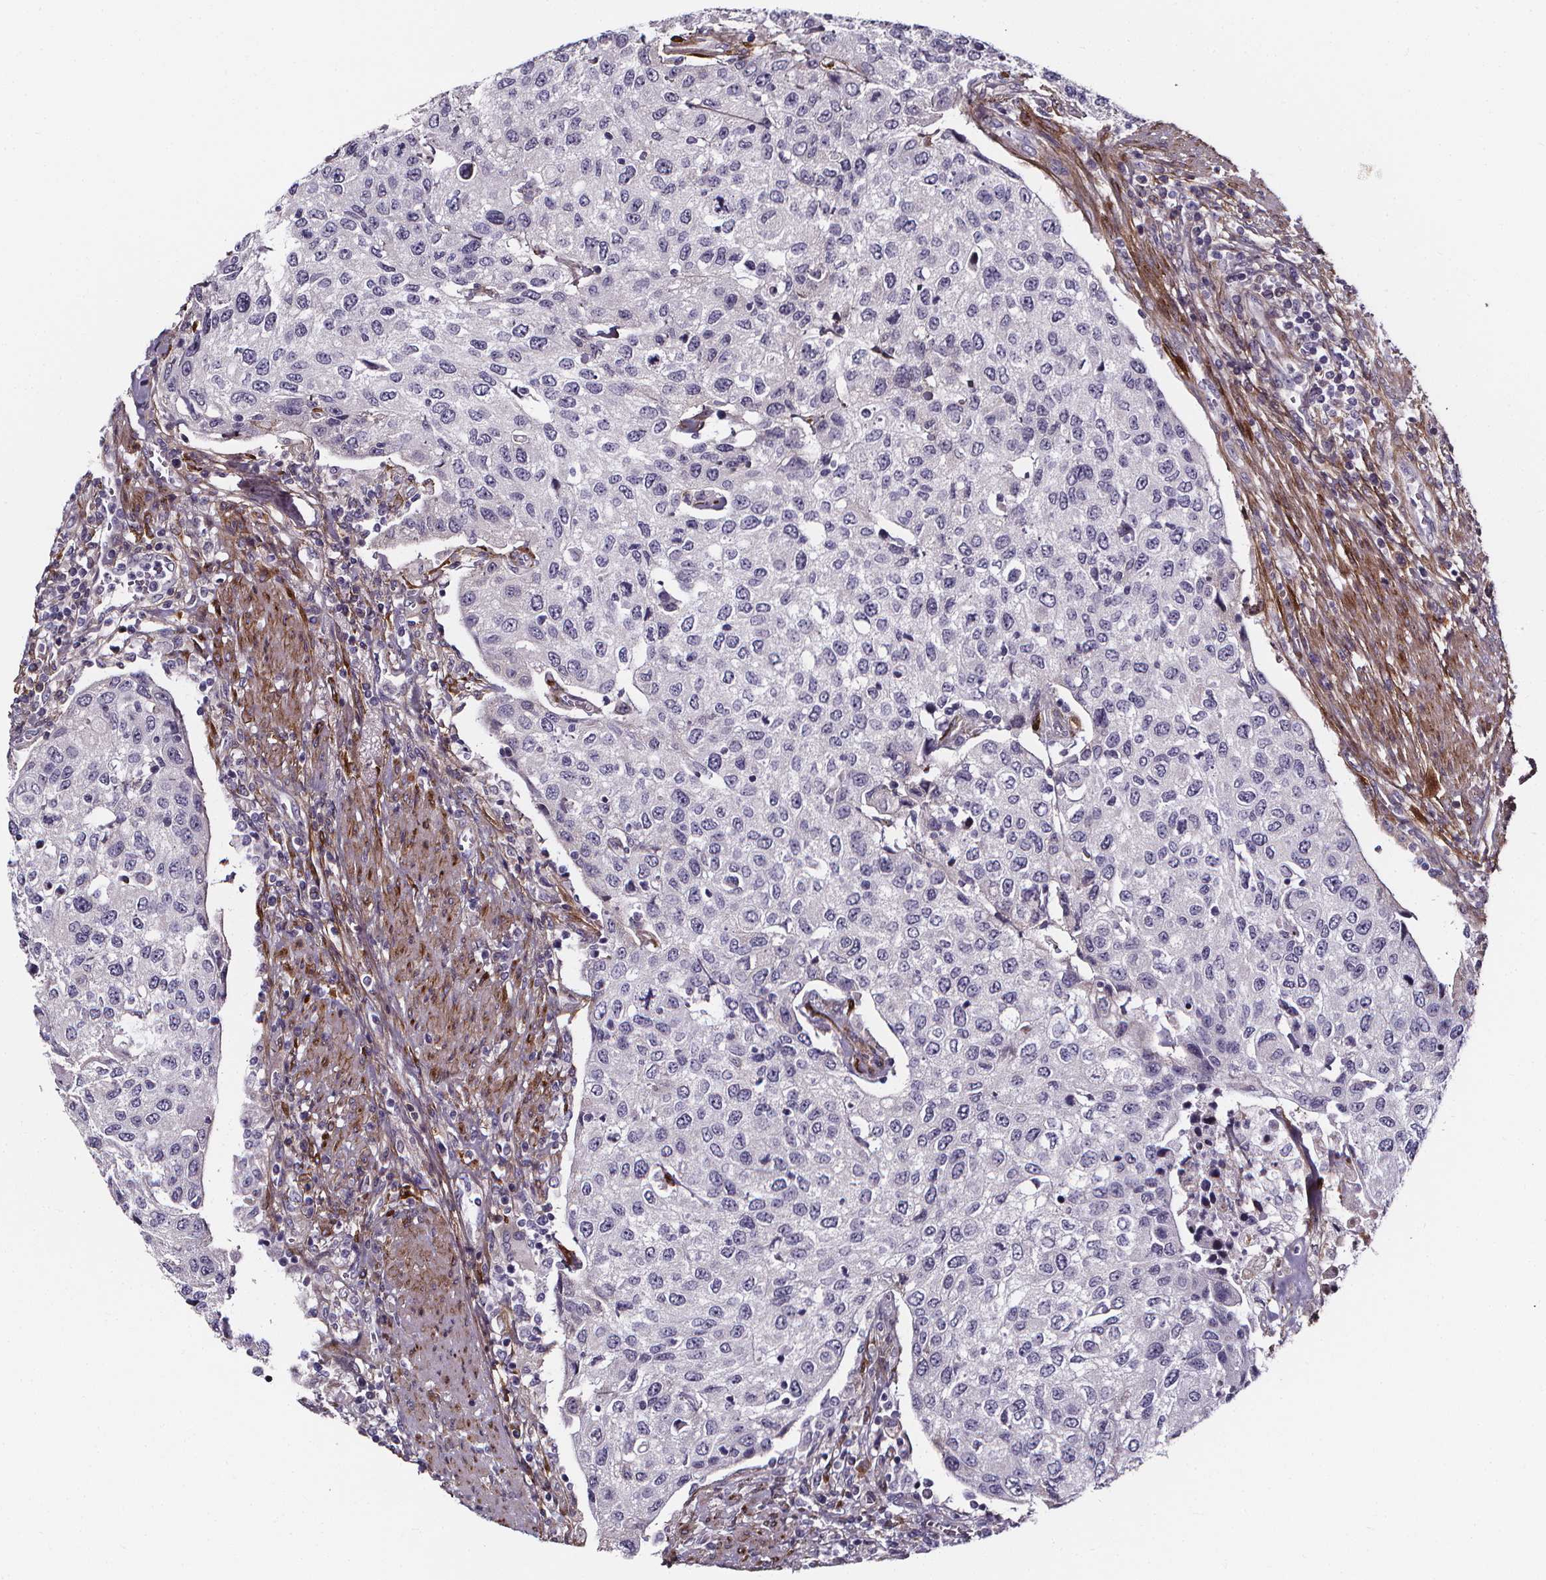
{"staining": {"intensity": "negative", "quantity": "none", "location": "none"}, "tissue": "urothelial cancer", "cell_type": "Tumor cells", "image_type": "cancer", "snomed": [{"axis": "morphology", "description": "Urothelial carcinoma, High grade"}, {"axis": "topography", "description": "Urinary bladder"}], "caption": "Immunohistochemistry (IHC) micrograph of neoplastic tissue: urothelial carcinoma (high-grade) stained with DAB demonstrates no significant protein staining in tumor cells.", "gene": "AEBP1", "patient": {"sex": "female", "age": 78}}